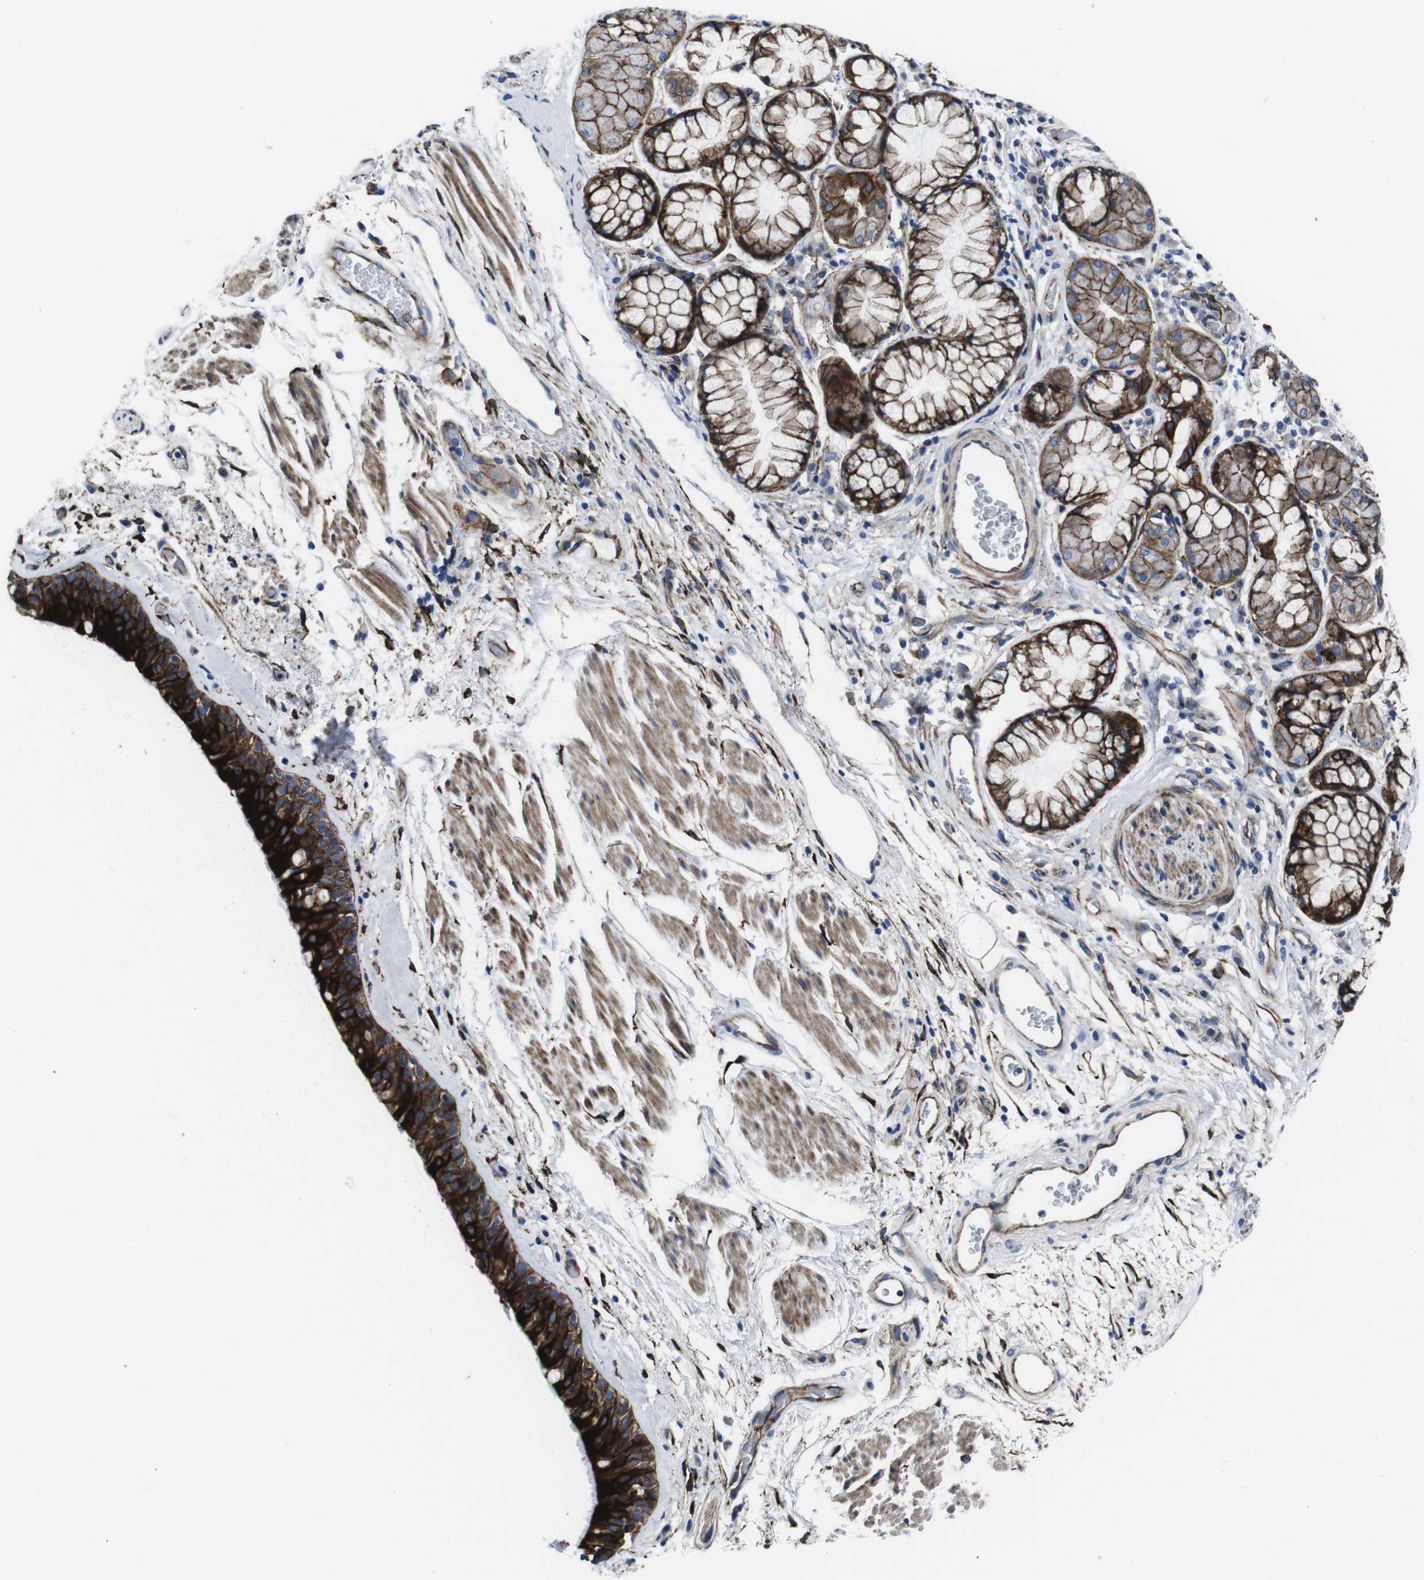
{"staining": {"intensity": "strong", "quantity": ">75%", "location": "cytoplasmic/membranous"}, "tissue": "bronchus", "cell_type": "Respiratory epithelial cells", "image_type": "normal", "snomed": [{"axis": "morphology", "description": "Normal tissue, NOS"}, {"axis": "morphology", "description": "Adenocarcinoma, NOS"}, {"axis": "topography", "description": "Bronchus"}, {"axis": "topography", "description": "Lung"}], "caption": "Bronchus stained with DAB (3,3'-diaminobenzidine) immunohistochemistry (IHC) reveals high levels of strong cytoplasmic/membranous staining in approximately >75% of respiratory epithelial cells.", "gene": "NUMB", "patient": {"sex": "female", "age": 54}}